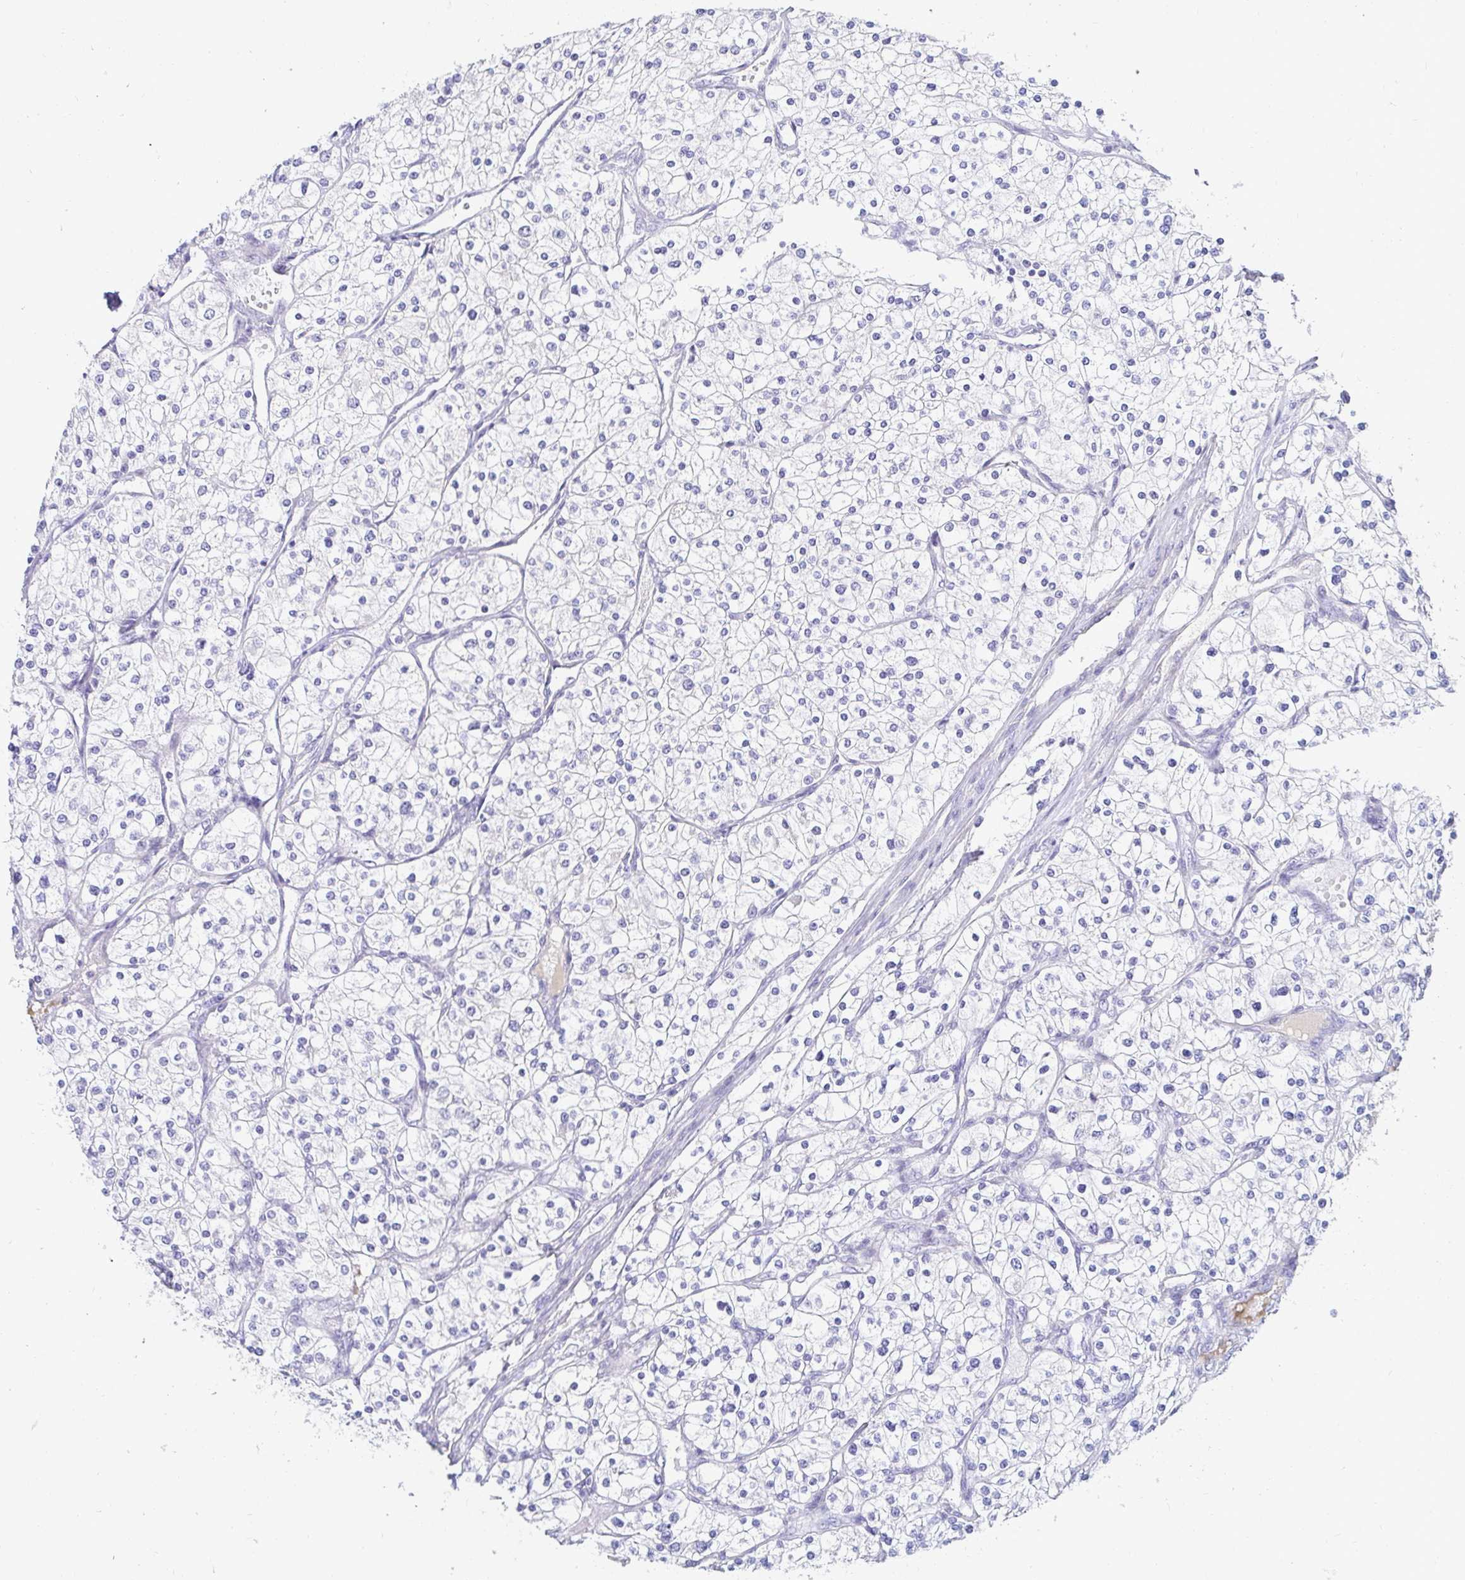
{"staining": {"intensity": "negative", "quantity": "none", "location": "none"}, "tissue": "renal cancer", "cell_type": "Tumor cells", "image_type": "cancer", "snomed": [{"axis": "morphology", "description": "Adenocarcinoma, NOS"}, {"axis": "topography", "description": "Kidney"}], "caption": "Immunohistochemistry of human renal adenocarcinoma shows no staining in tumor cells.", "gene": "C4orf17", "patient": {"sex": "male", "age": 80}}